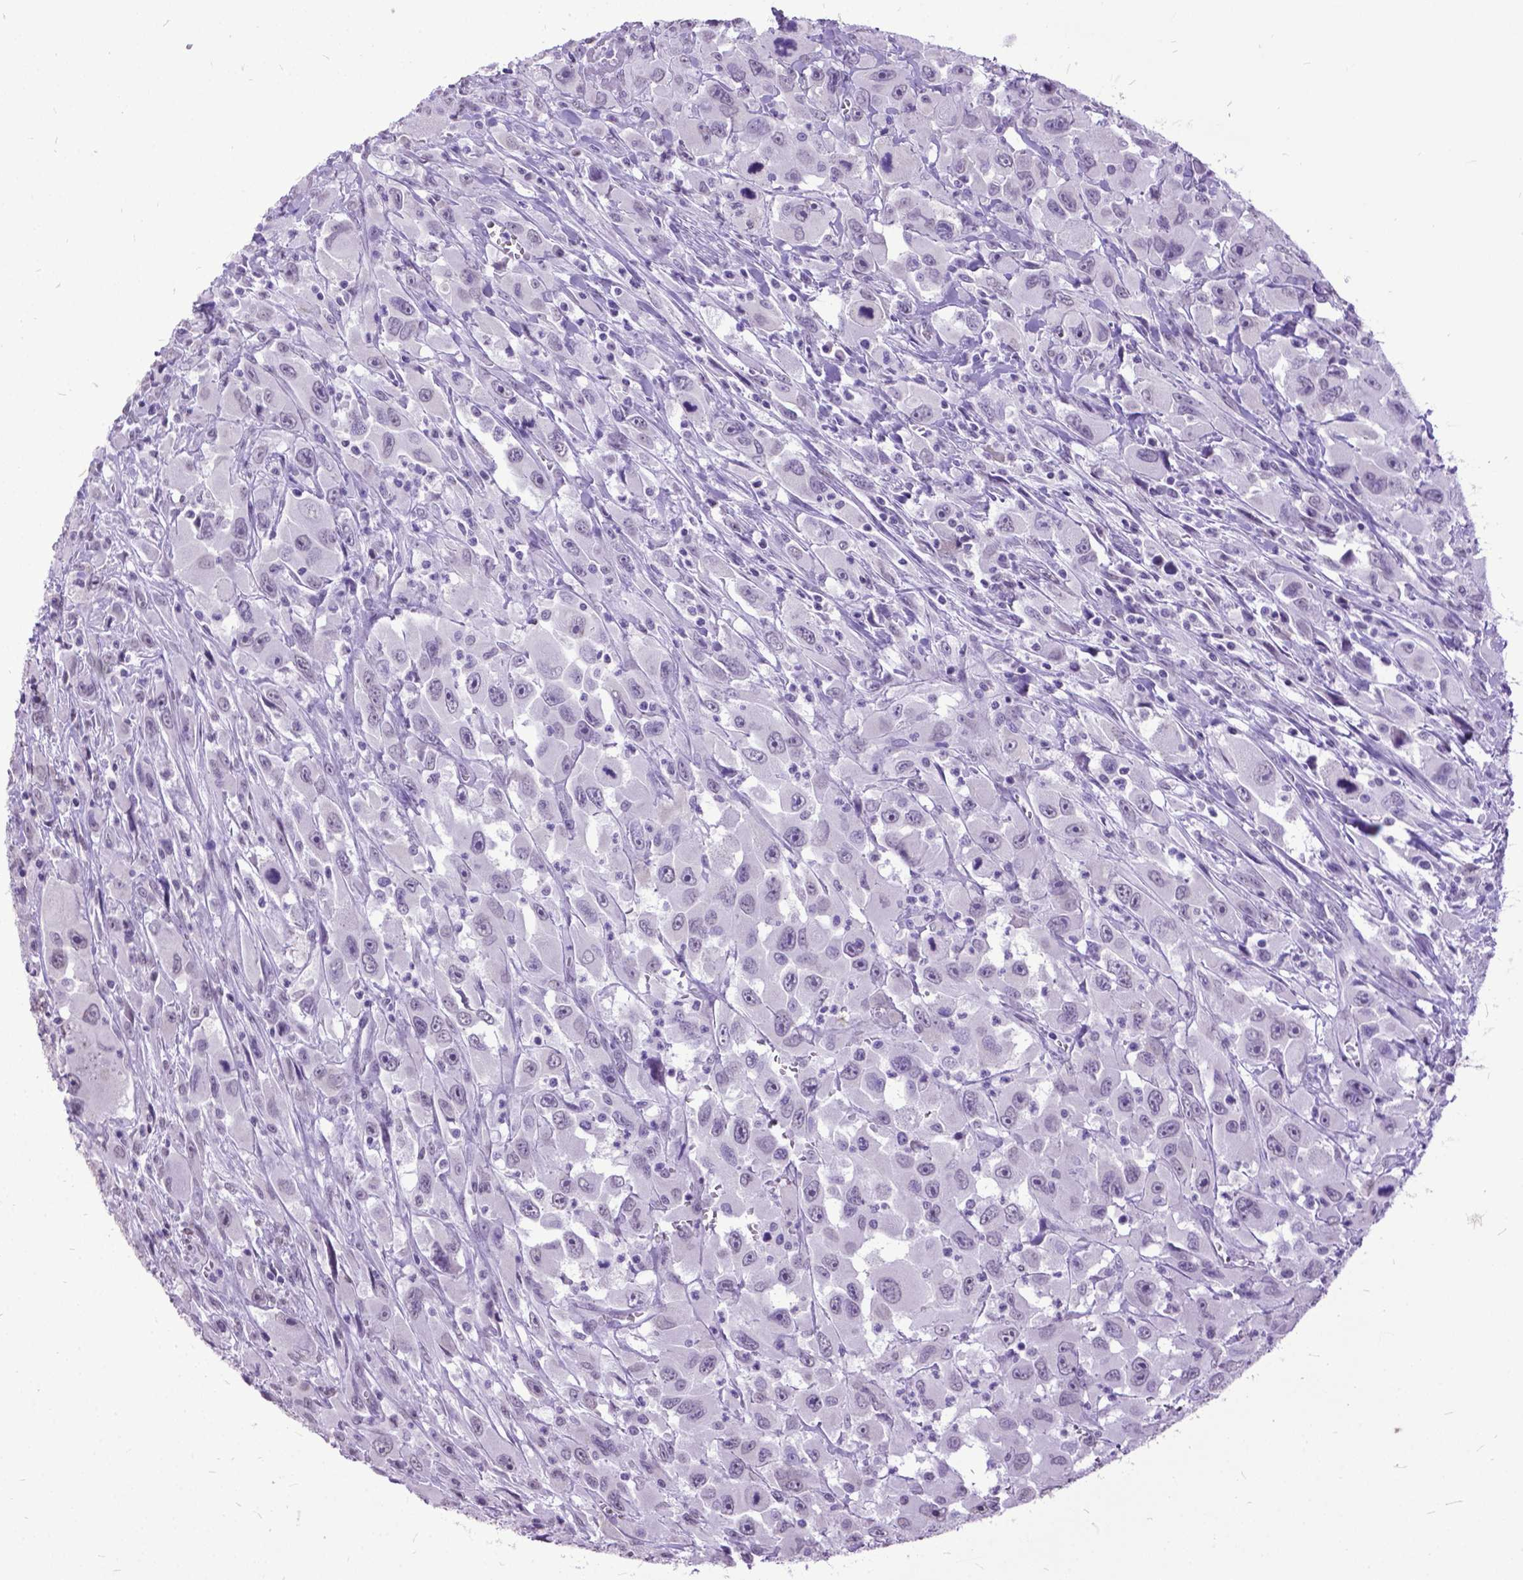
{"staining": {"intensity": "negative", "quantity": "none", "location": "none"}, "tissue": "head and neck cancer", "cell_type": "Tumor cells", "image_type": "cancer", "snomed": [{"axis": "morphology", "description": "Squamous cell carcinoma, NOS"}, {"axis": "morphology", "description": "Squamous cell carcinoma, metastatic, NOS"}, {"axis": "topography", "description": "Oral tissue"}, {"axis": "topography", "description": "Head-Neck"}], "caption": "An immunohistochemistry histopathology image of head and neck cancer (squamous cell carcinoma) is shown. There is no staining in tumor cells of head and neck cancer (squamous cell carcinoma).", "gene": "MARCHF10", "patient": {"sex": "female", "age": 85}}